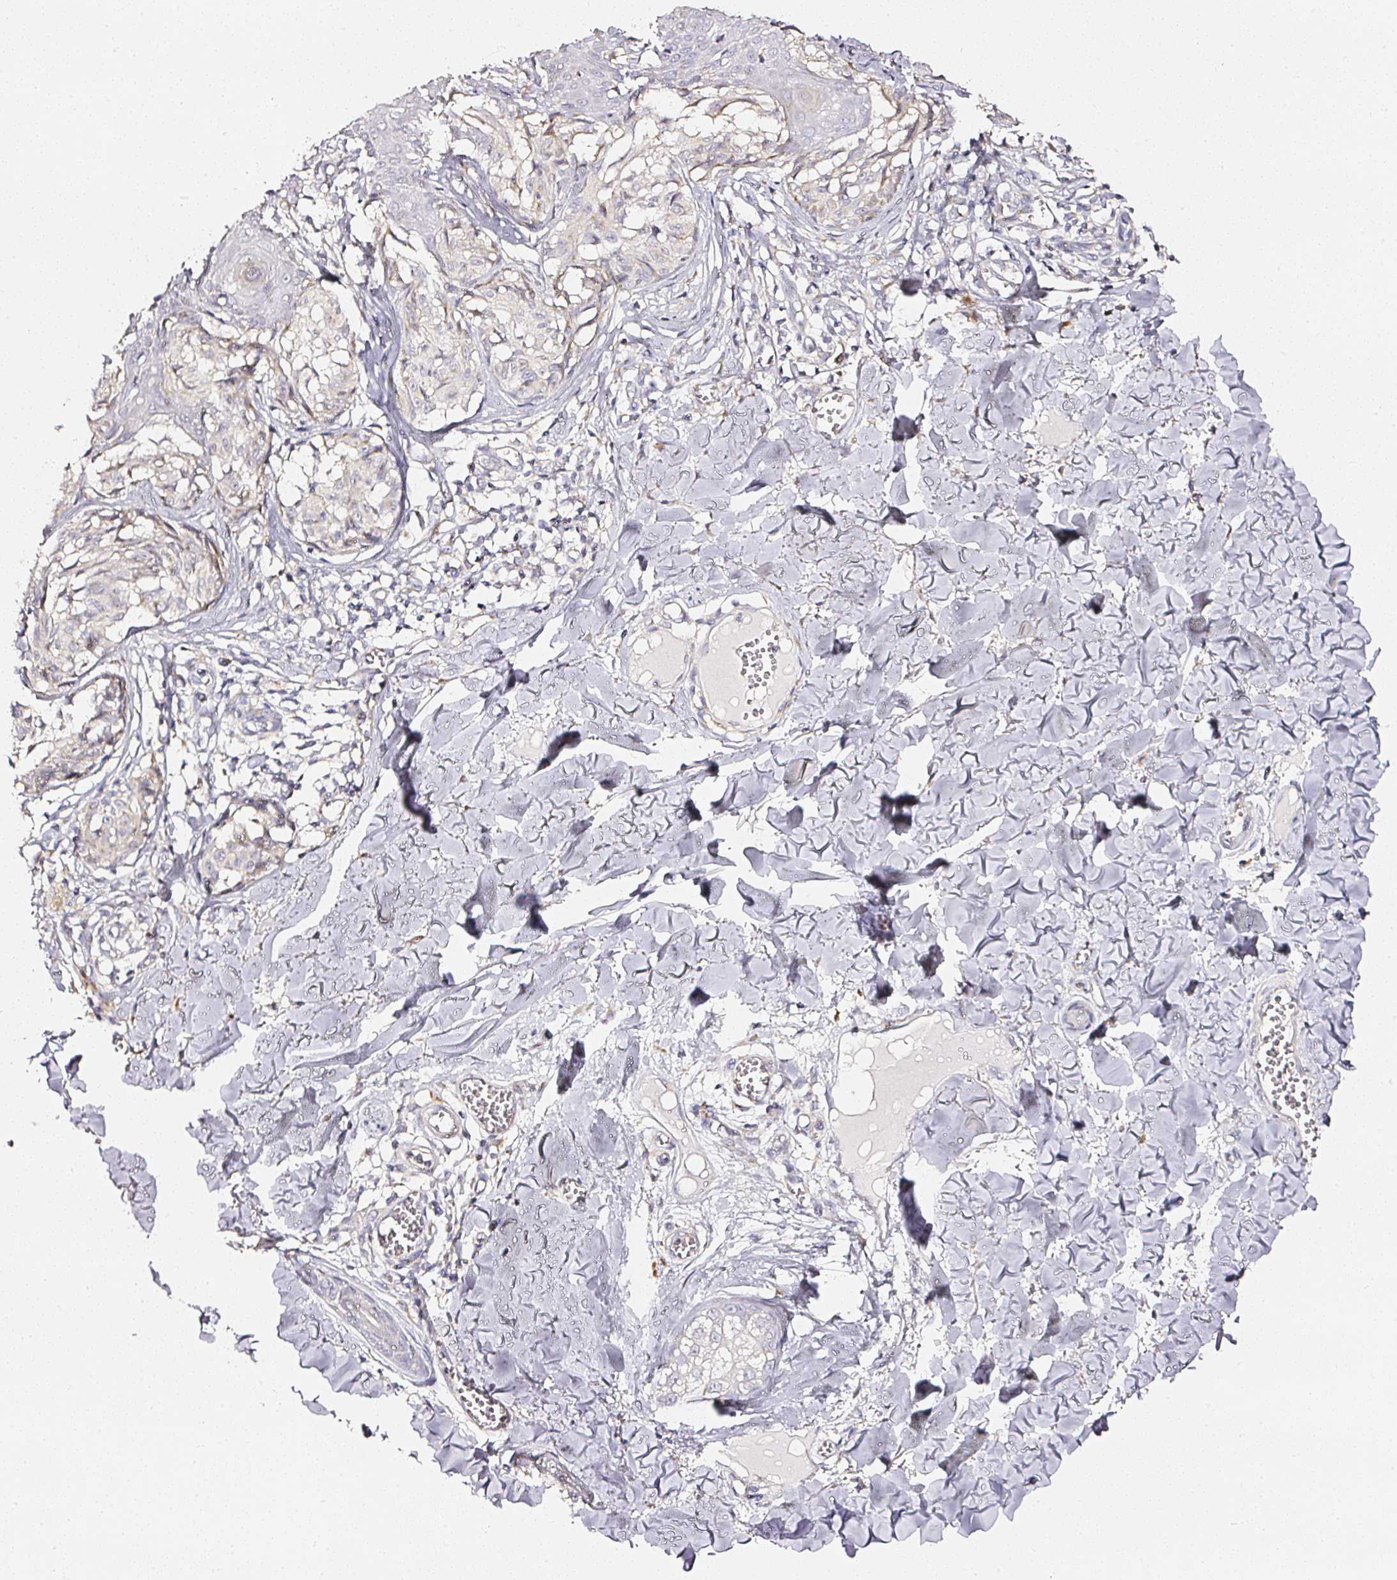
{"staining": {"intensity": "negative", "quantity": "none", "location": "none"}, "tissue": "melanoma", "cell_type": "Tumor cells", "image_type": "cancer", "snomed": [{"axis": "morphology", "description": "Malignant melanoma, NOS"}, {"axis": "topography", "description": "Skin"}], "caption": "An IHC photomicrograph of melanoma is shown. There is no staining in tumor cells of melanoma.", "gene": "NTRK1", "patient": {"sex": "female", "age": 43}}